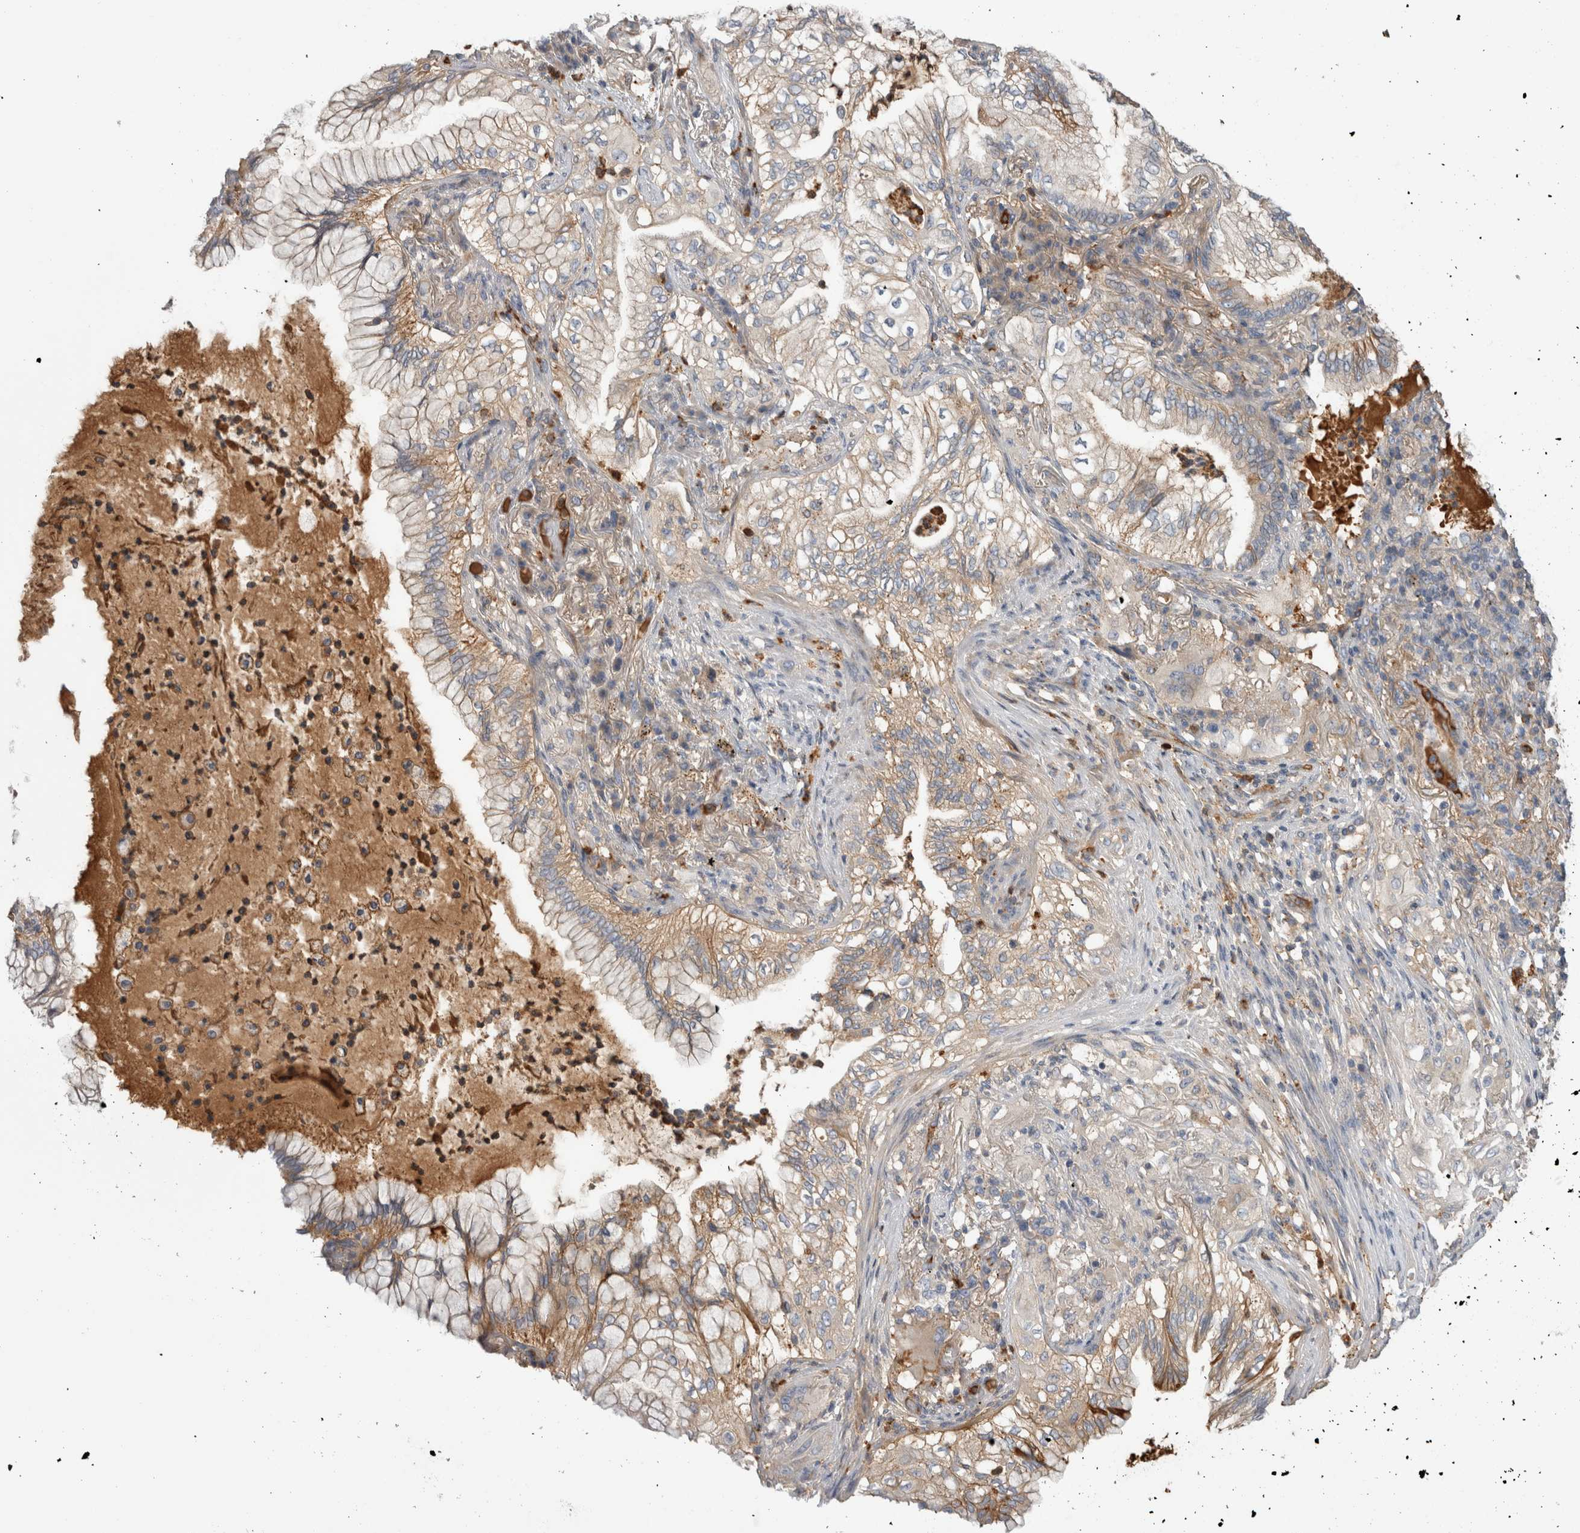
{"staining": {"intensity": "weak", "quantity": "25%-75%", "location": "cytoplasmic/membranous"}, "tissue": "lung cancer", "cell_type": "Tumor cells", "image_type": "cancer", "snomed": [{"axis": "morphology", "description": "Adenocarcinoma, NOS"}, {"axis": "topography", "description": "Lung"}], "caption": "Lung cancer (adenocarcinoma) stained for a protein reveals weak cytoplasmic/membranous positivity in tumor cells. (DAB (3,3'-diaminobenzidine) IHC with brightfield microscopy, high magnification).", "gene": "TBCE", "patient": {"sex": "female", "age": 70}}